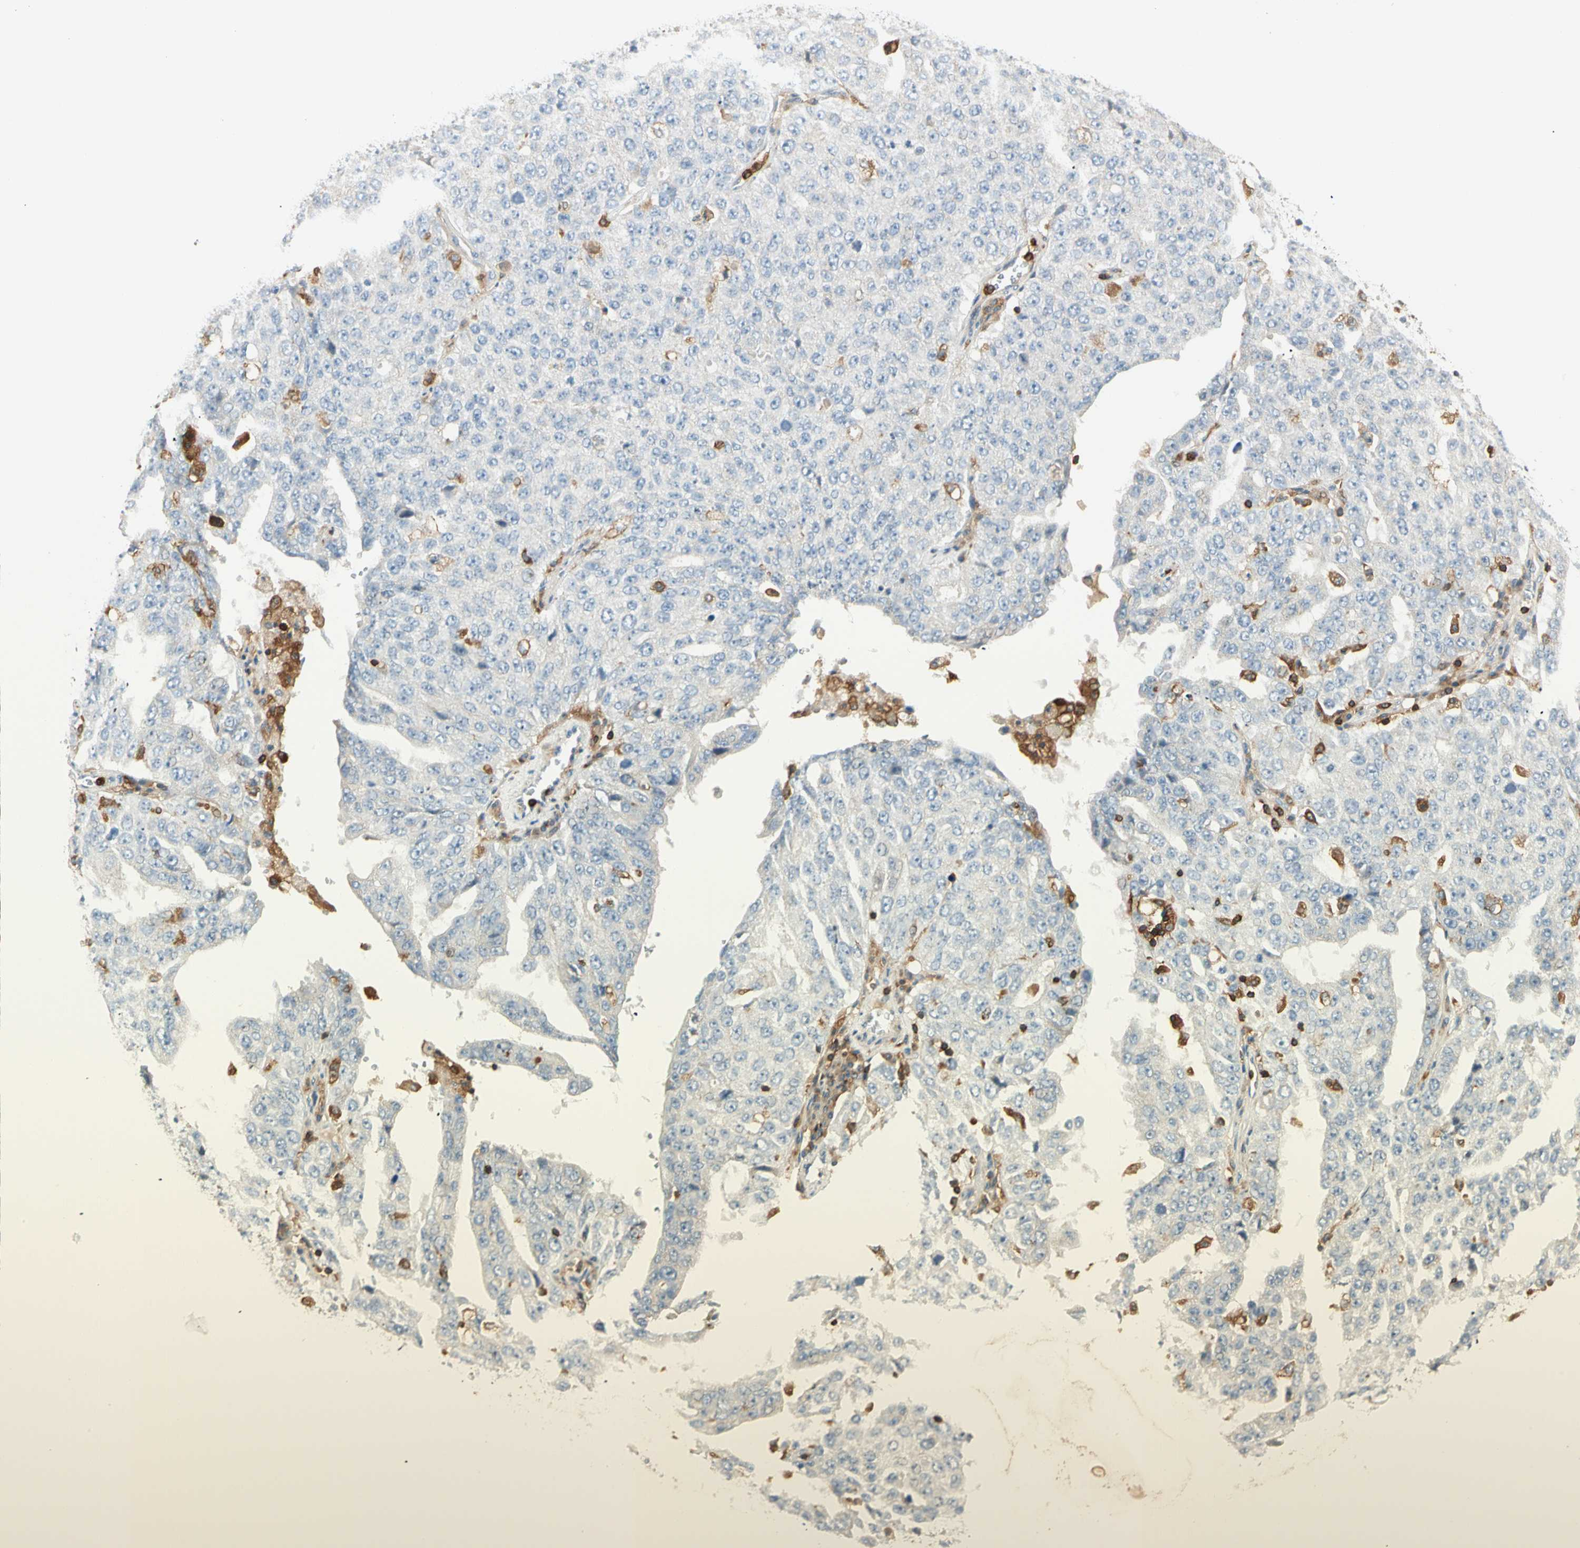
{"staining": {"intensity": "negative", "quantity": "none", "location": "none"}, "tissue": "ovarian cancer", "cell_type": "Tumor cells", "image_type": "cancer", "snomed": [{"axis": "morphology", "description": "Carcinoma, endometroid"}, {"axis": "topography", "description": "Ovary"}], "caption": "A high-resolution image shows immunohistochemistry staining of endometroid carcinoma (ovarian), which displays no significant staining in tumor cells.", "gene": "FMNL1", "patient": {"sex": "female", "age": 62}}